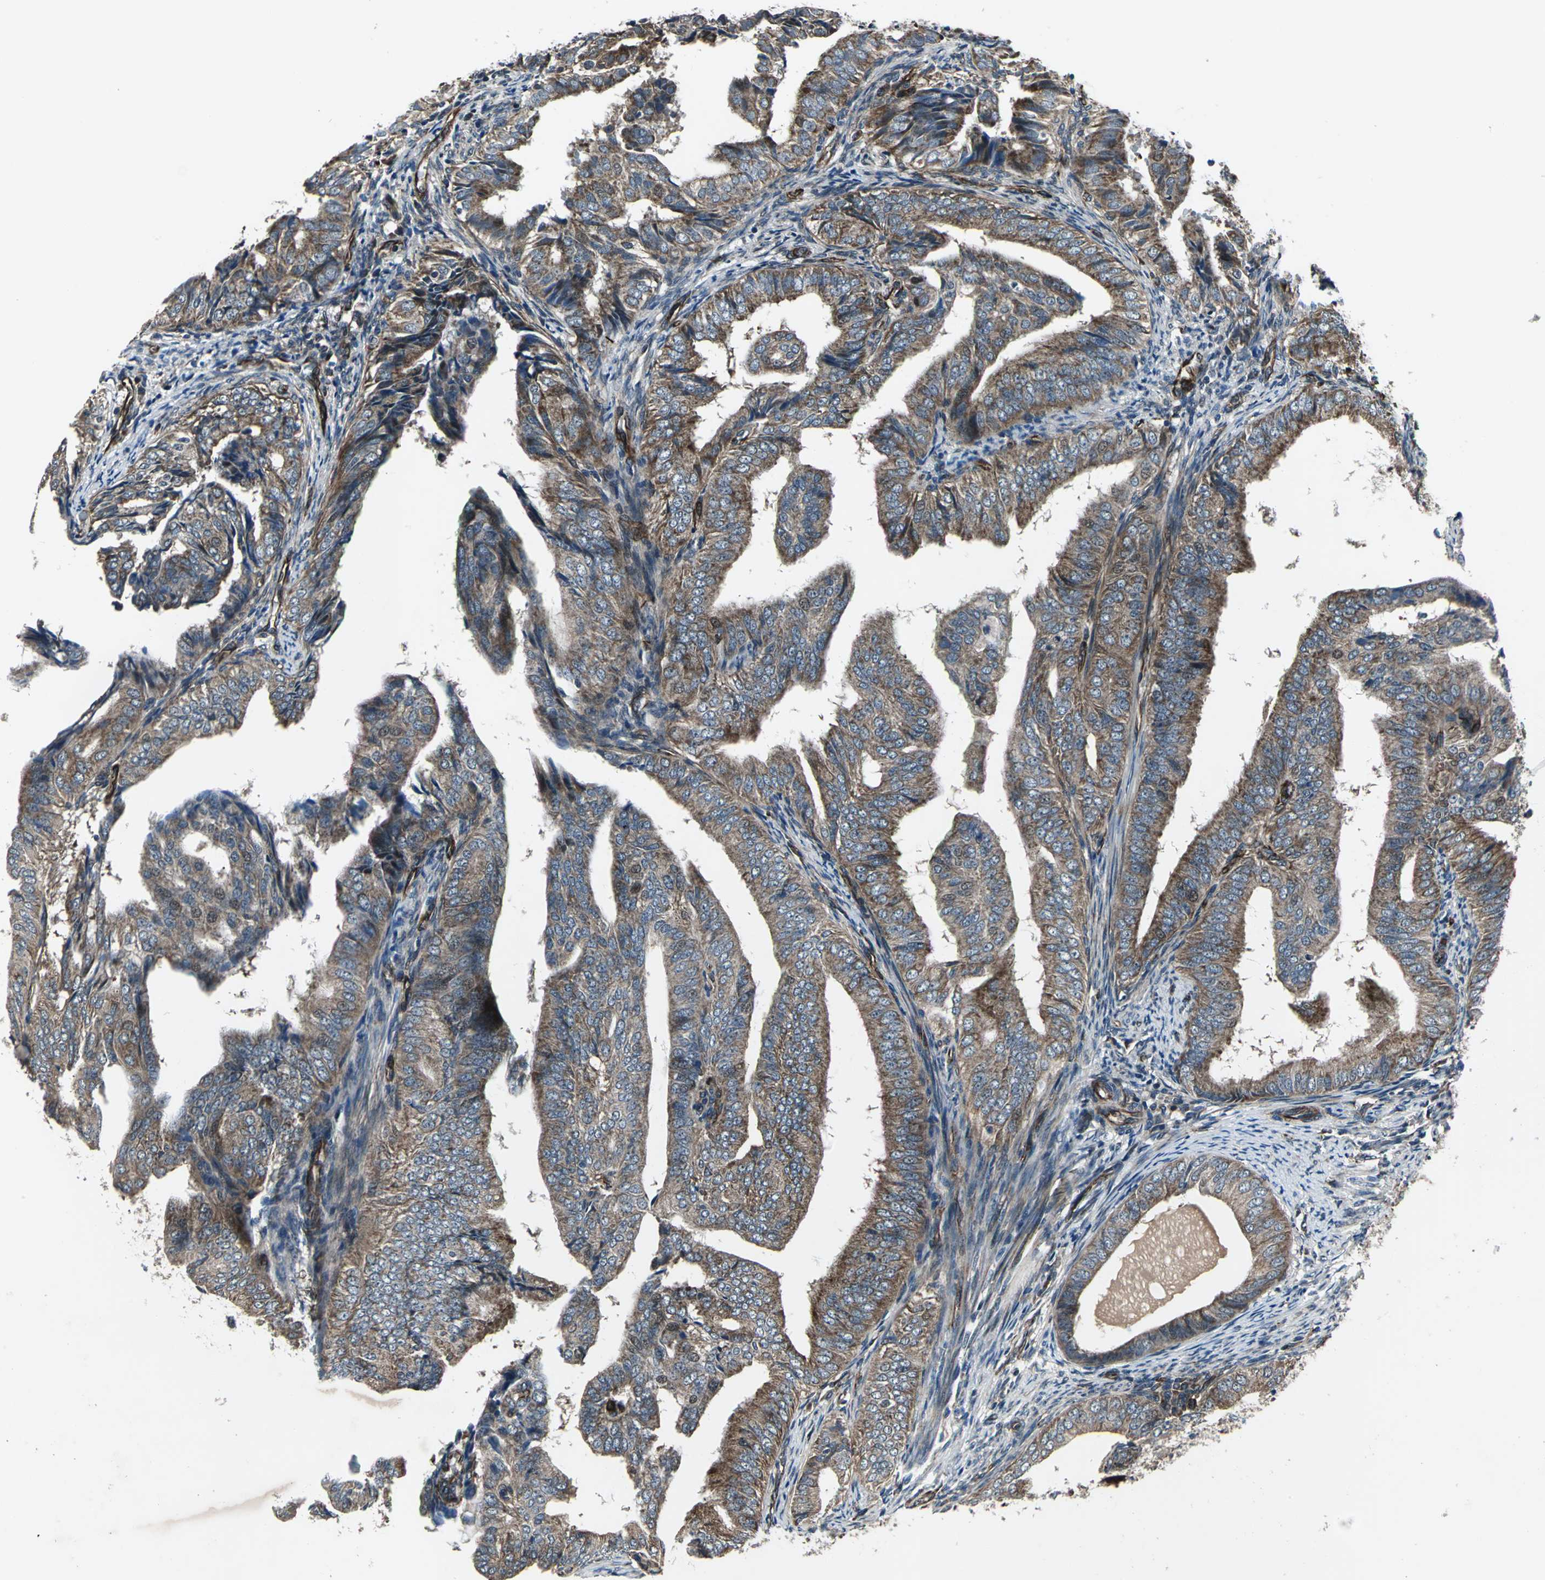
{"staining": {"intensity": "moderate", "quantity": ">75%", "location": "cytoplasmic/membranous"}, "tissue": "endometrial cancer", "cell_type": "Tumor cells", "image_type": "cancer", "snomed": [{"axis": "morphology", "description": "Adenocarcinoma, NOS"}, {"axis": "topography", "description": "Endometrium"}], "caption": "A photomicrograph of human endometrial cancer stained for a protein exhibits moderate cytoplasmic/membranous brown staining in tumor cells. (brown staining indicates protein expression, while blue staining denotes nuclei).", "gene": "EXD2", "patient": {"sex": "female", "age": 58}}